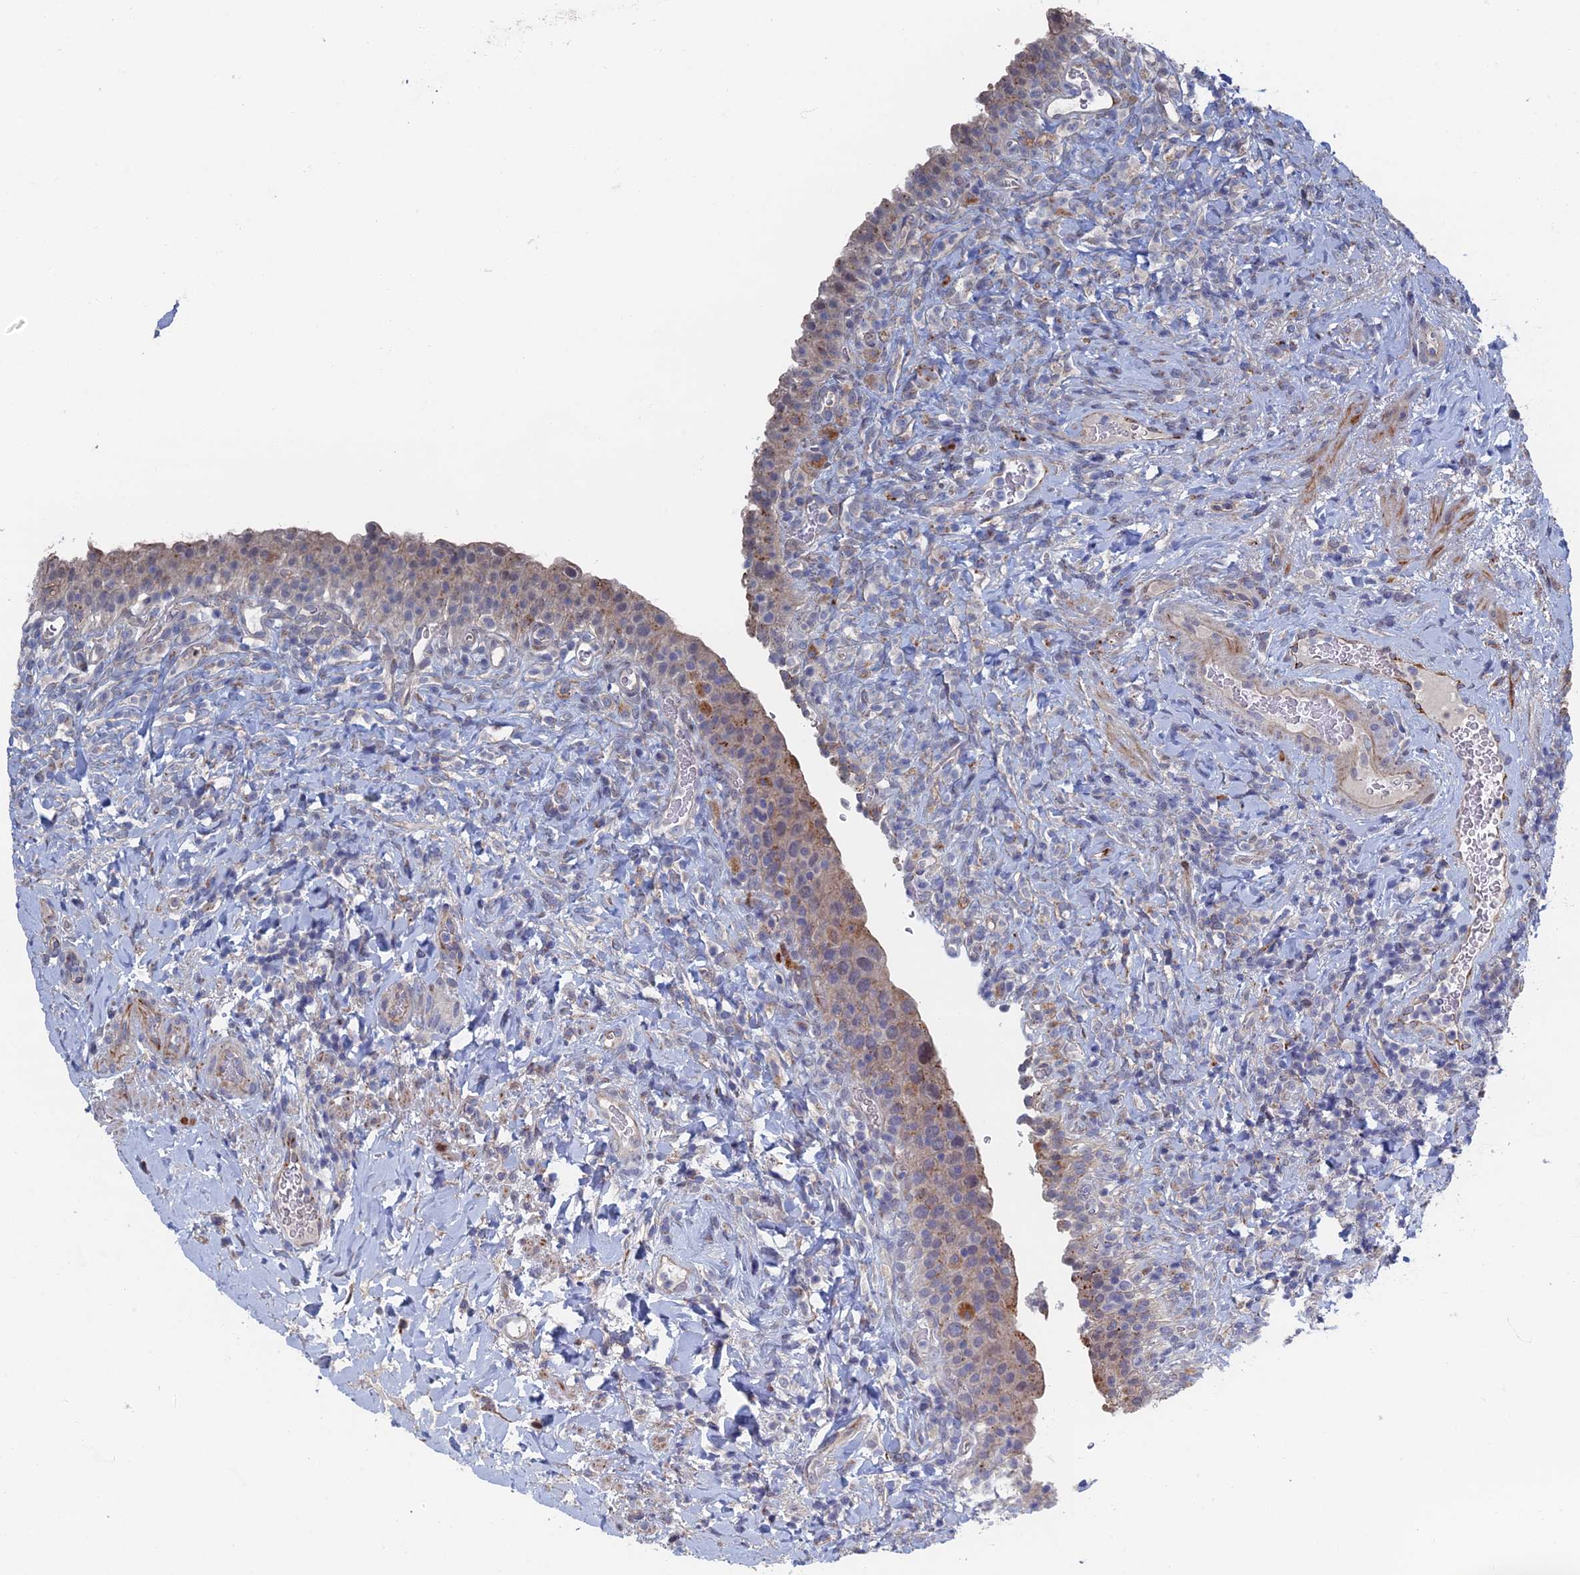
{"staining": {"intensity": "strong", "quantity": "<25%", "location": "cytoplasmic/membranous"}, "tissue": "urinary bladder", "cell_type": "Urothelial cells", "image_type": "normal", "snomed": [{"axis": "morphology", "description": "Normal tissue, NOS"}, {"axis": "morphology", "description": "Inflammation, NOS"}, {"axis": "topography", "description": "Urinary bladder"}], "caption": "Strong cytoplasmic/membranous staining for a protein is appreciated in approximately <25% of urothelial cells of normal urinary bladder using immunohistochemistry.", "gene": "GTF2IRD1", "patient": {"sex": "male", "age": 64}}